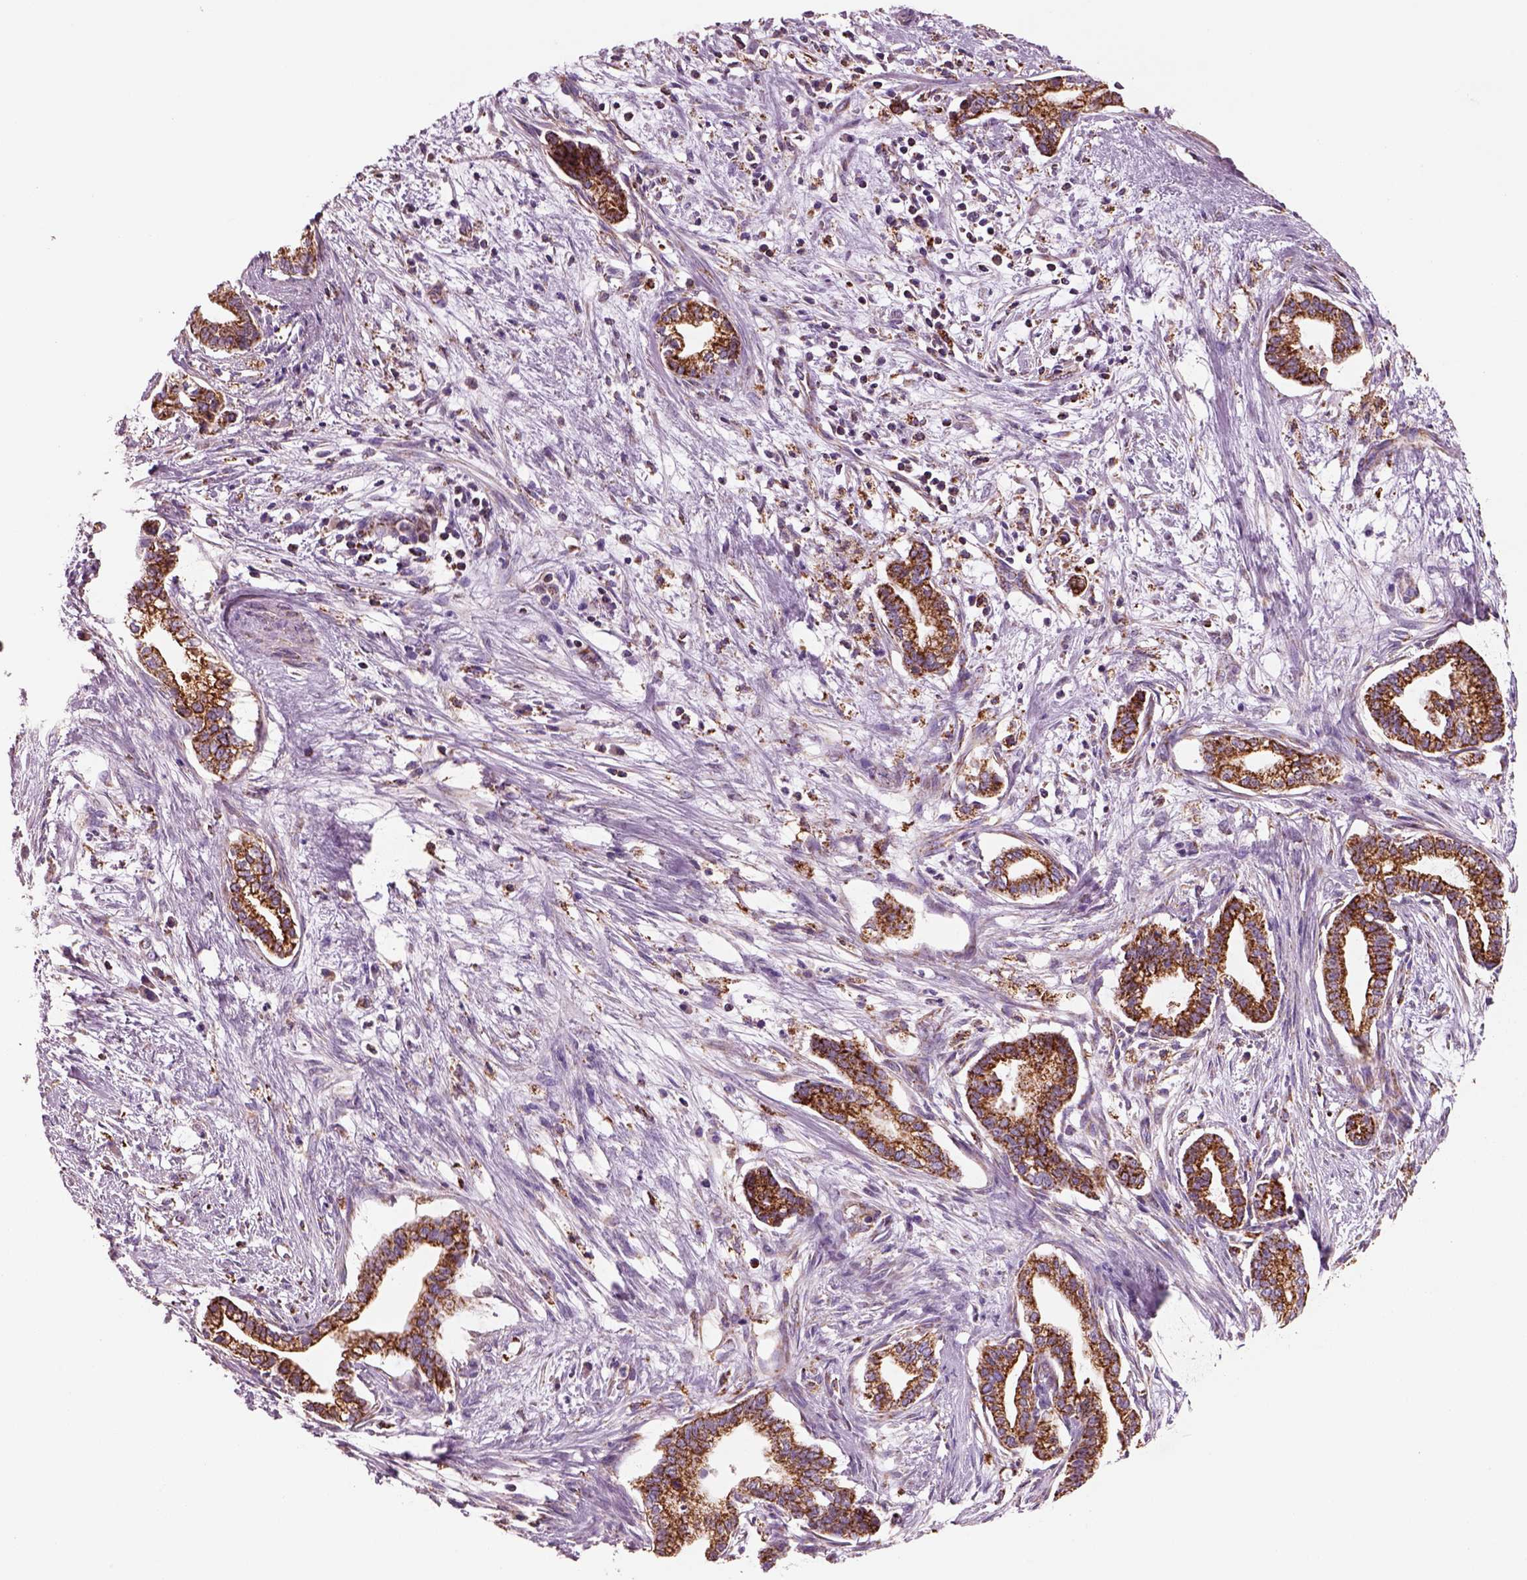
{"staining": {"intensity": "strong", "quantity": ">75%", "location": "cytoplasmic/membranous"}, "tissue": "cervical cancer", "cell_type": "Tumor cells", "image_type": "cancer", "snomed": [{"axis": "morphology", "description": "Adenocarcinoma, NOS"}, {"axis": "topography", "description": "Cervix"}], "caption": "Human cervical adenocarcinoma stained with a protein marker displays strong staining in tumor cells.", "gene": "SLC25A24", "patient": {"sex": "female", "age": 62}}